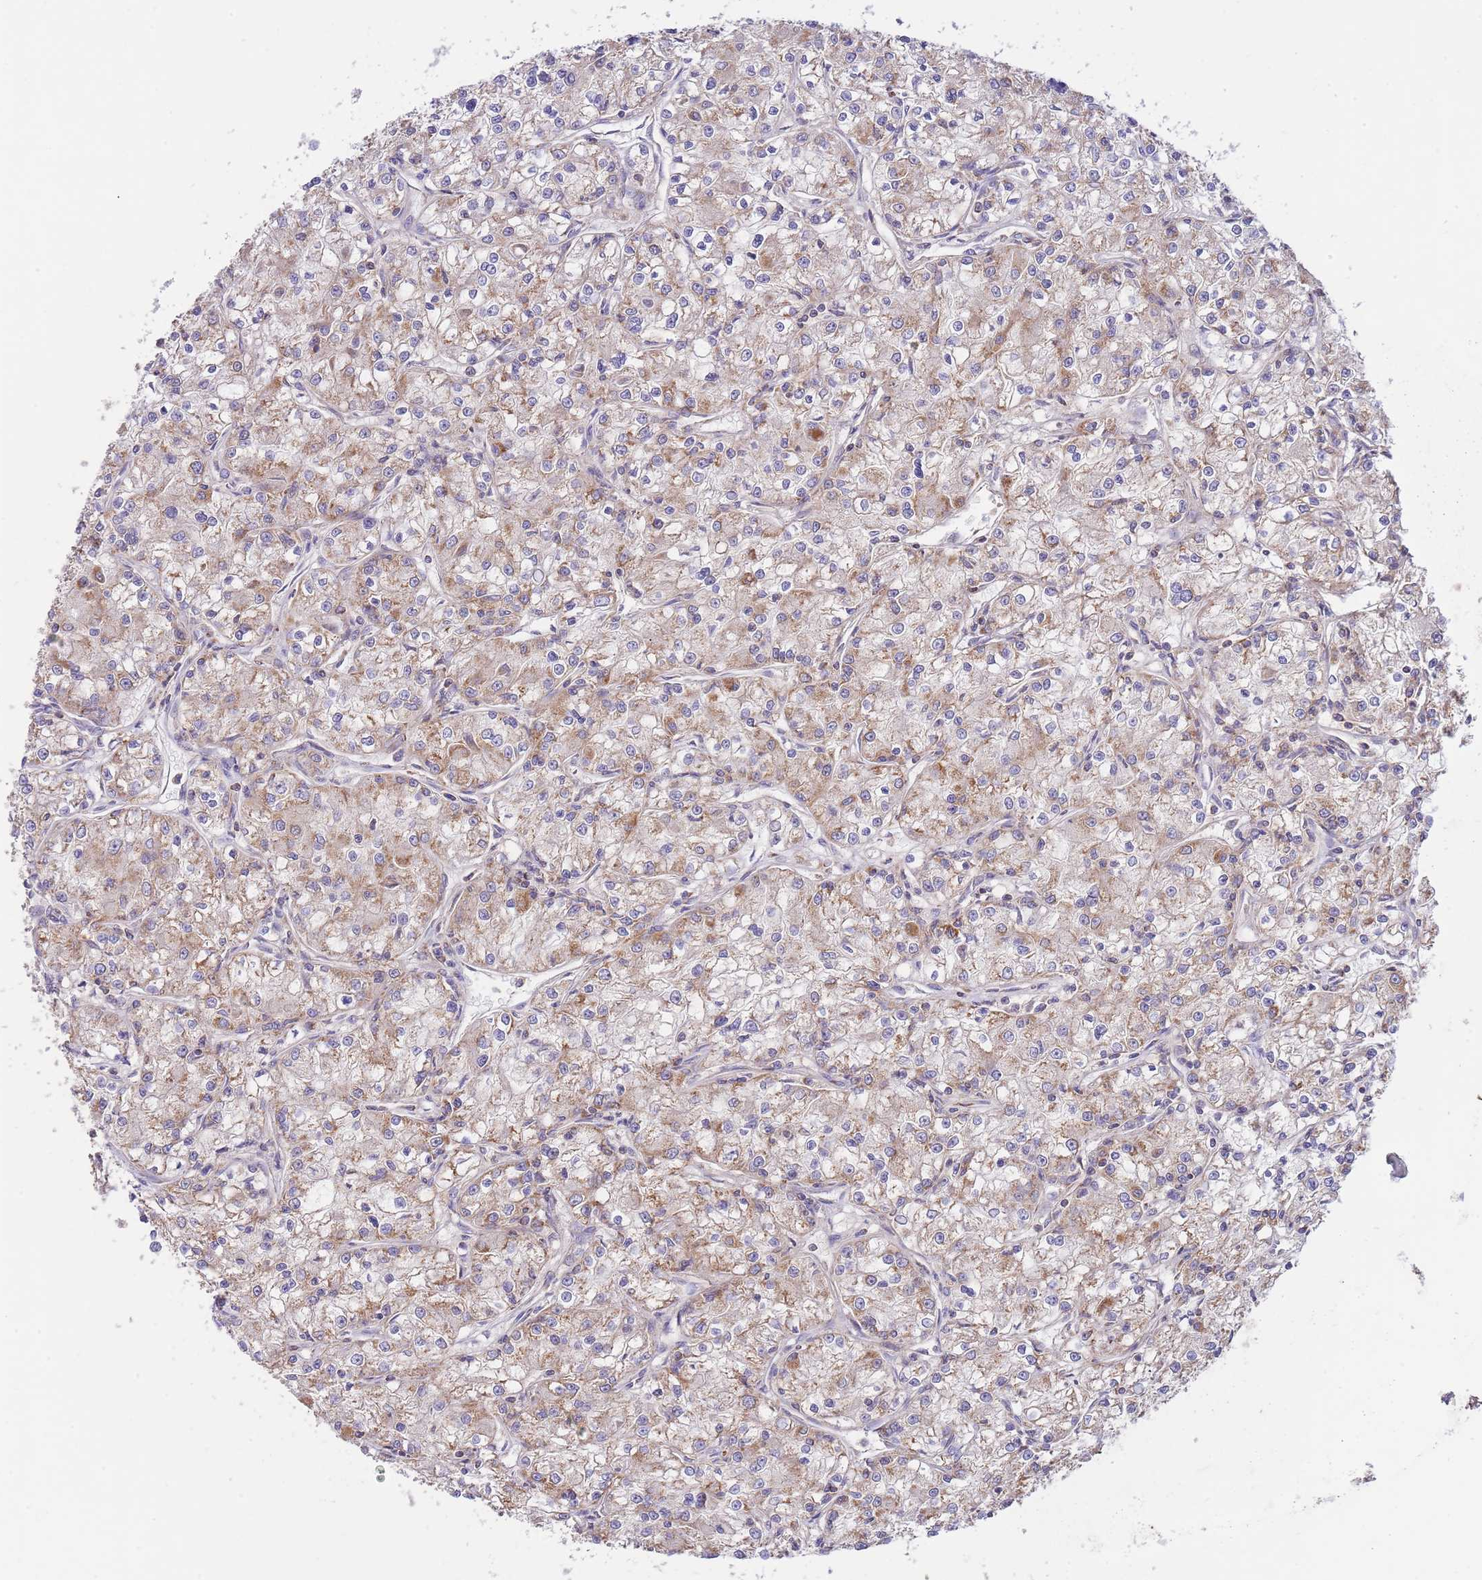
{"staining": {"intensity": "moderate", "quantity": ">75%", "location": "cytoplasmic/membranous"}, "tissue": "renal cancer", "cell_type": "Tumor cells", "image_type": "cancer", "snomed": [{"axis": "morphology", "description": "Adenocarcinoma, NOS"}, {"axis": "topography", "description": "Kidney"}], "caption": "This is an image of immunohistochemistry staining of renal cancer (adenocarcinoma), which shows moderate staining in the cytoplasmic/membranous of tumor cells.", "gene": "DNAJA3", "patient": {"sex": "female", "age": 59}}